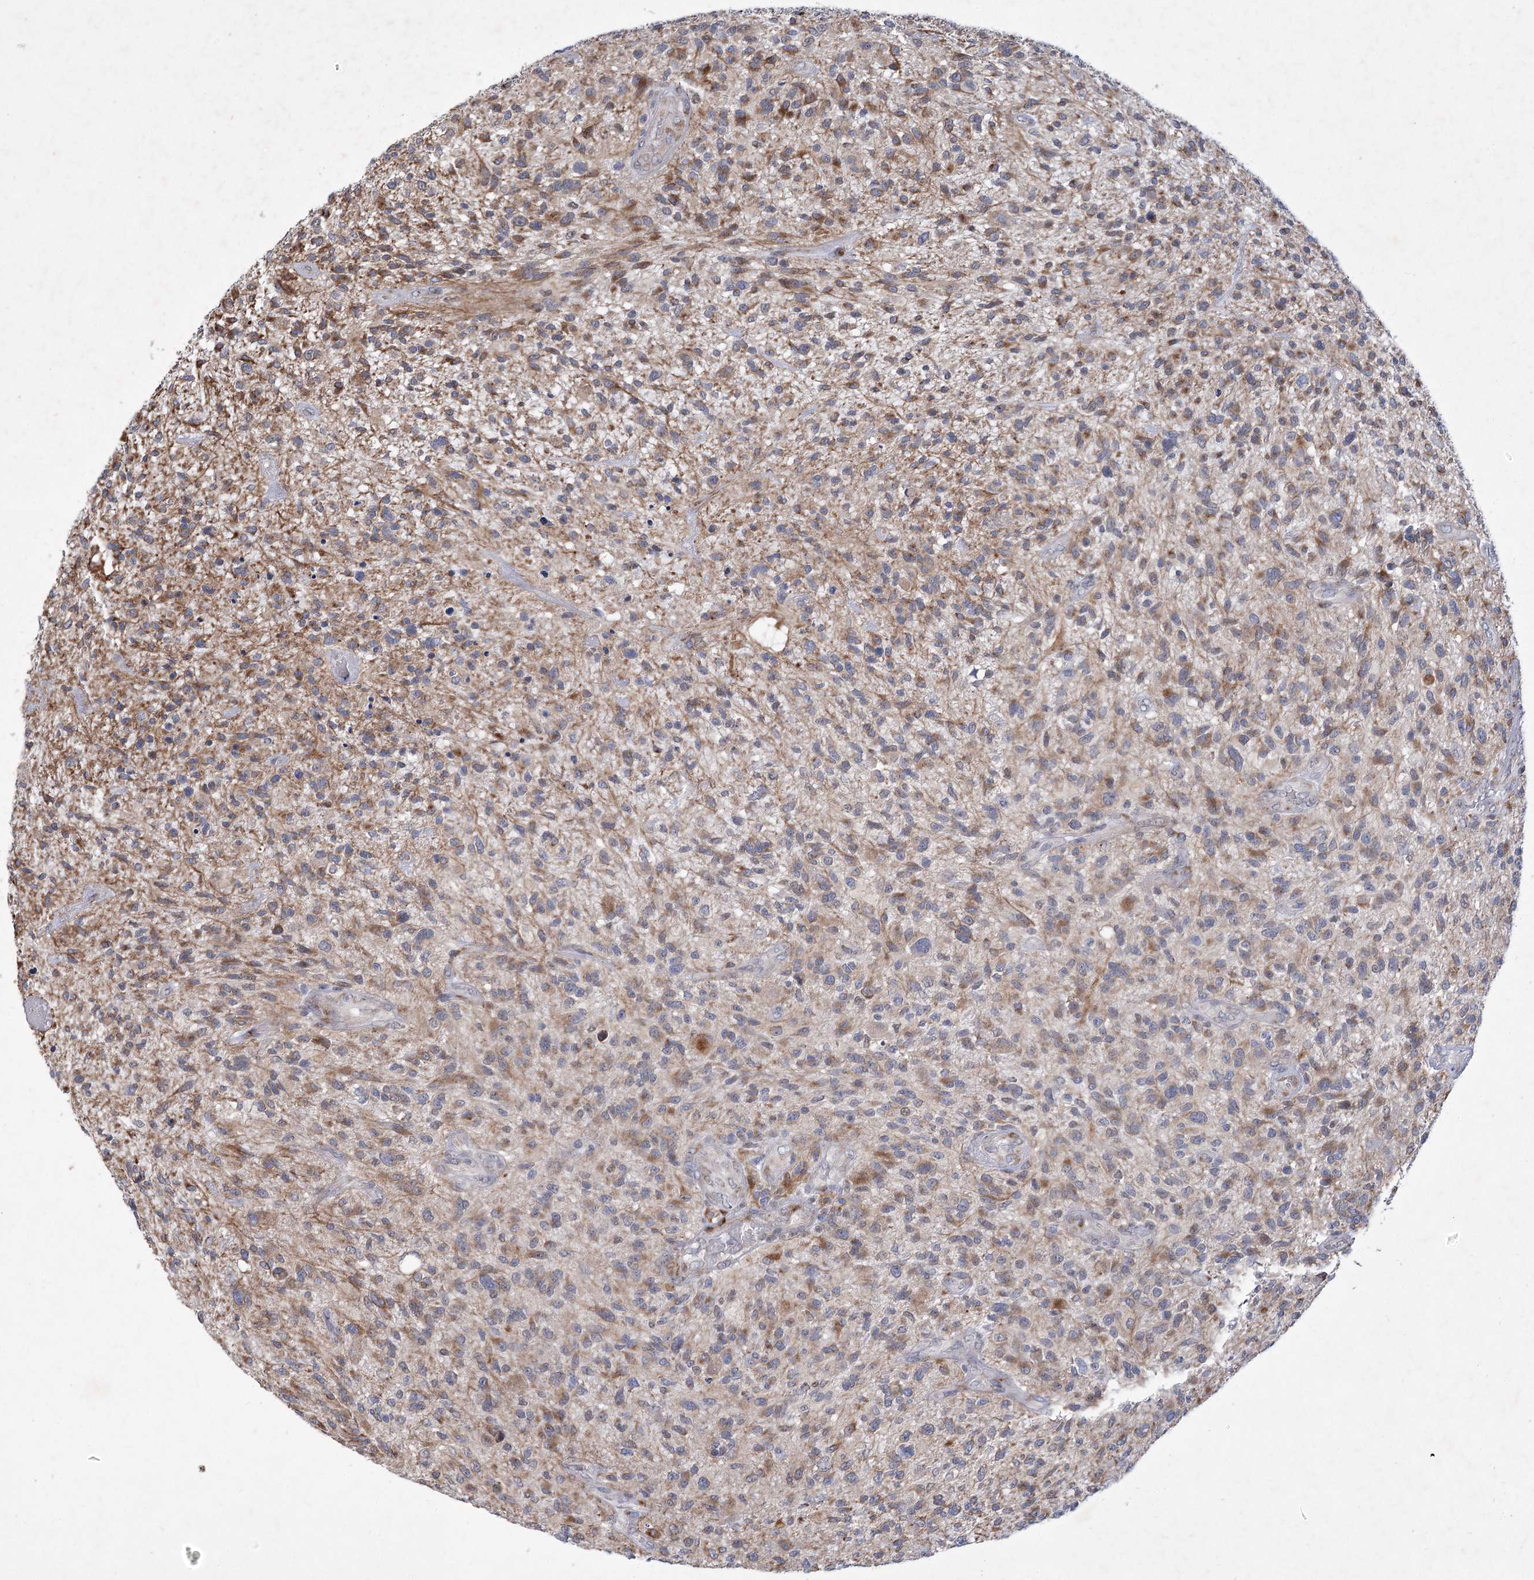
{"staining": {"intensity": "moderate", "quantity": "25%-75%", "location": "cytoplasmic/membranous"}, "tissue": "glioma", "cell_type": "Tumor cells", "image_type": "cancer", "snomed": [{"axis": "morphology", "description": "Glioma, malignant, High grade"}, {"axis": "topography", "description": "Brain"}], "caption": "Tumor cells show medium levels of moderate cytoplasmic/membranous positivity in approximately 25%-75% of cells in human glioma. (brown staining indicates protein expression, while blue staining denotes nuclei).", "gene": "GCNT4", "patient": {"sex": "male", "age": 47}}